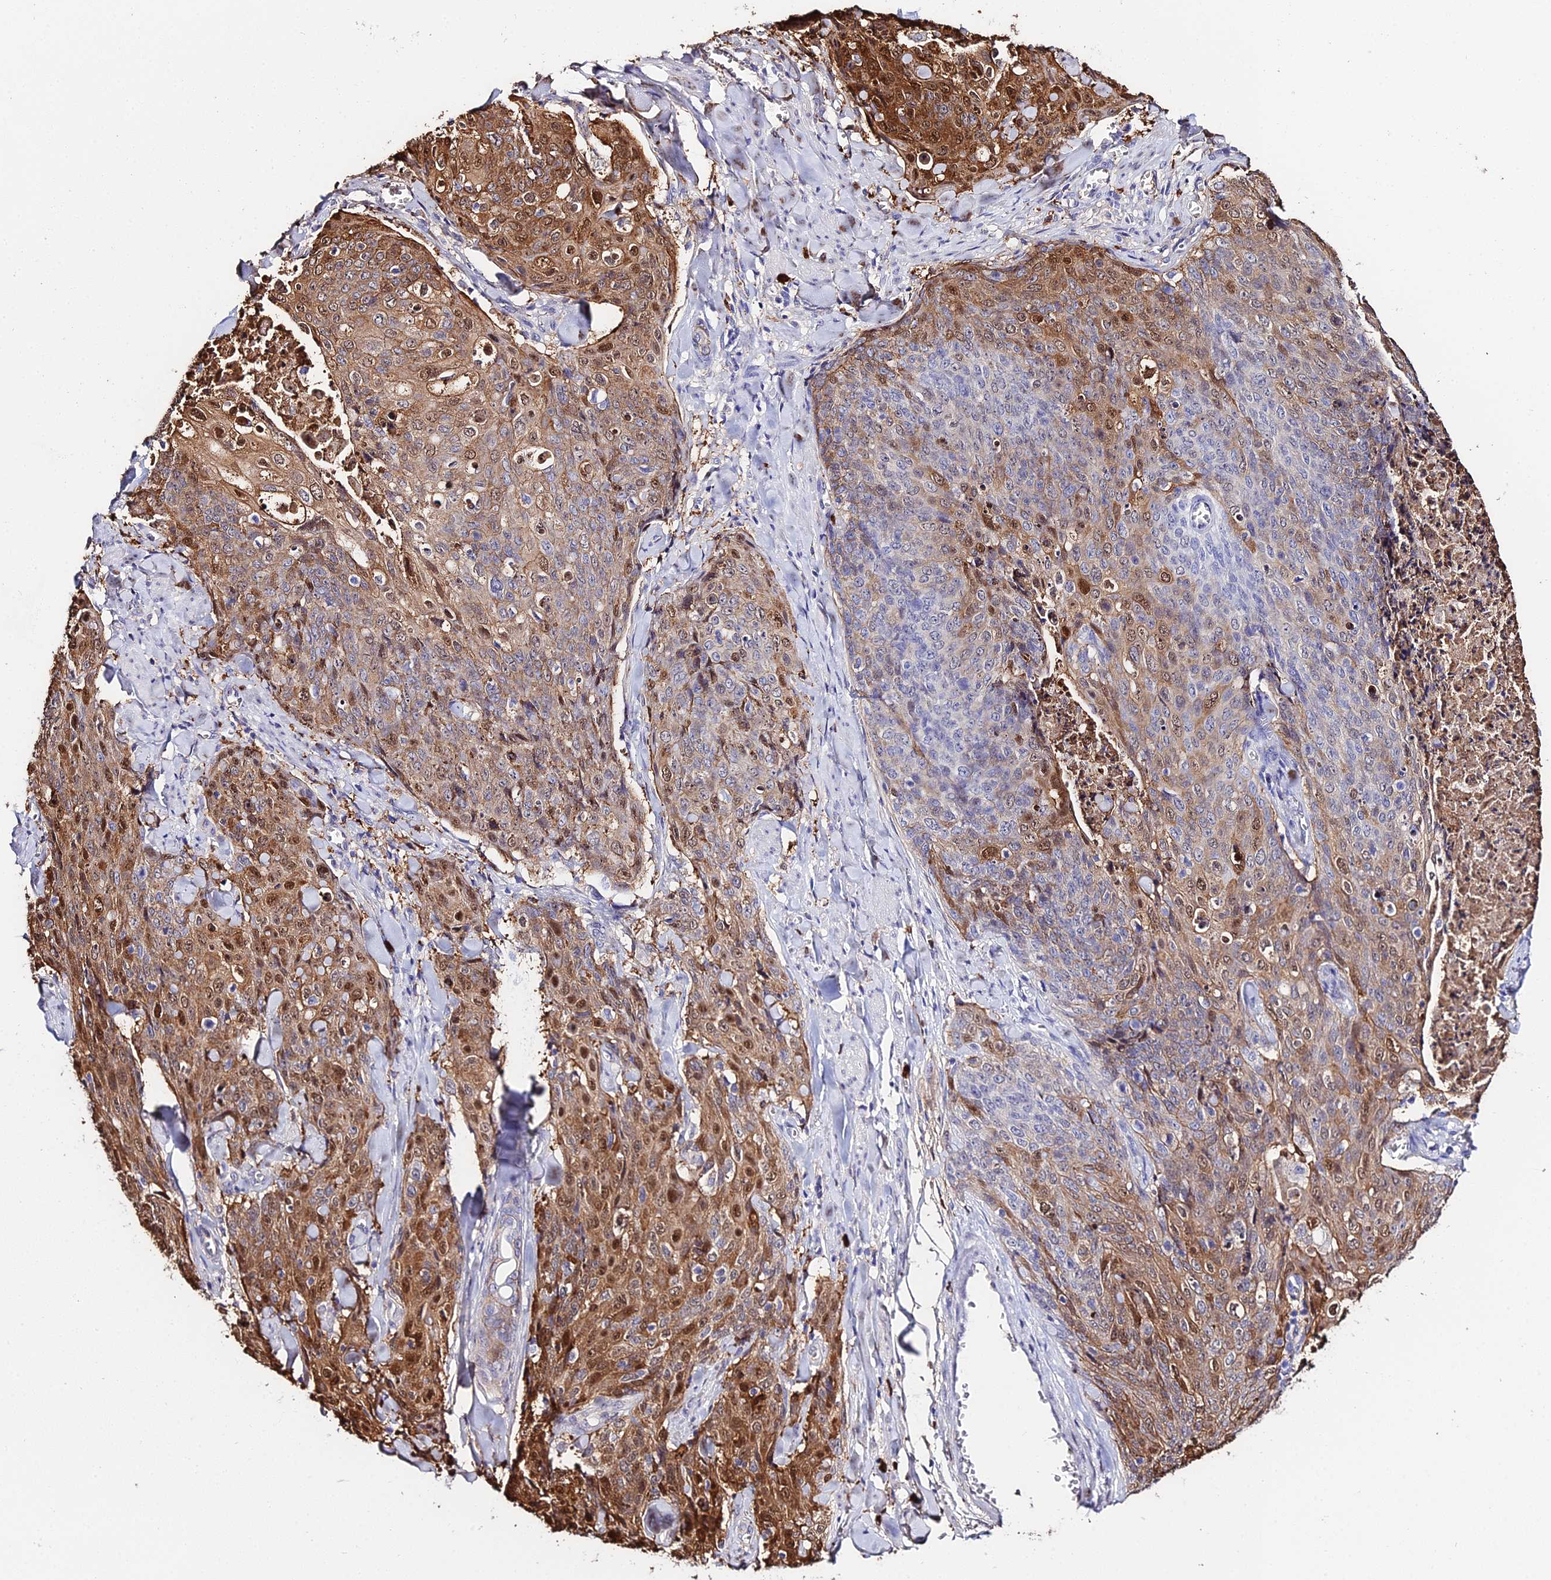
{"staining": {"intensity": "moderate", "quantity": ">75%", "location": "cytoplasmic/membranous,nuclear"}, "tissue": "skin cancer", "cell_type": "Tumor cells", "image_type": "cancer", "snomed": [{"axis": "morphology", "description": "Squamous cell carcinoma, NOS"}, {"axis": "topography", "description": "Skin"}, {"axis": "topography", "description": "Vulva"}], "caption": "Skin squamous cell carcinoma was stained to show a protein in brown. There is medium levels of moderate cytoplasmic/membranous and nuclear staining in approximately >75% of tumor cells. (DAB (3,3'-diaminobenzidine) IHC, brown staining for protein, blue staining for nuclei).", "gene": "MCM10", "patient": {"sex": "female", "age": 85}}